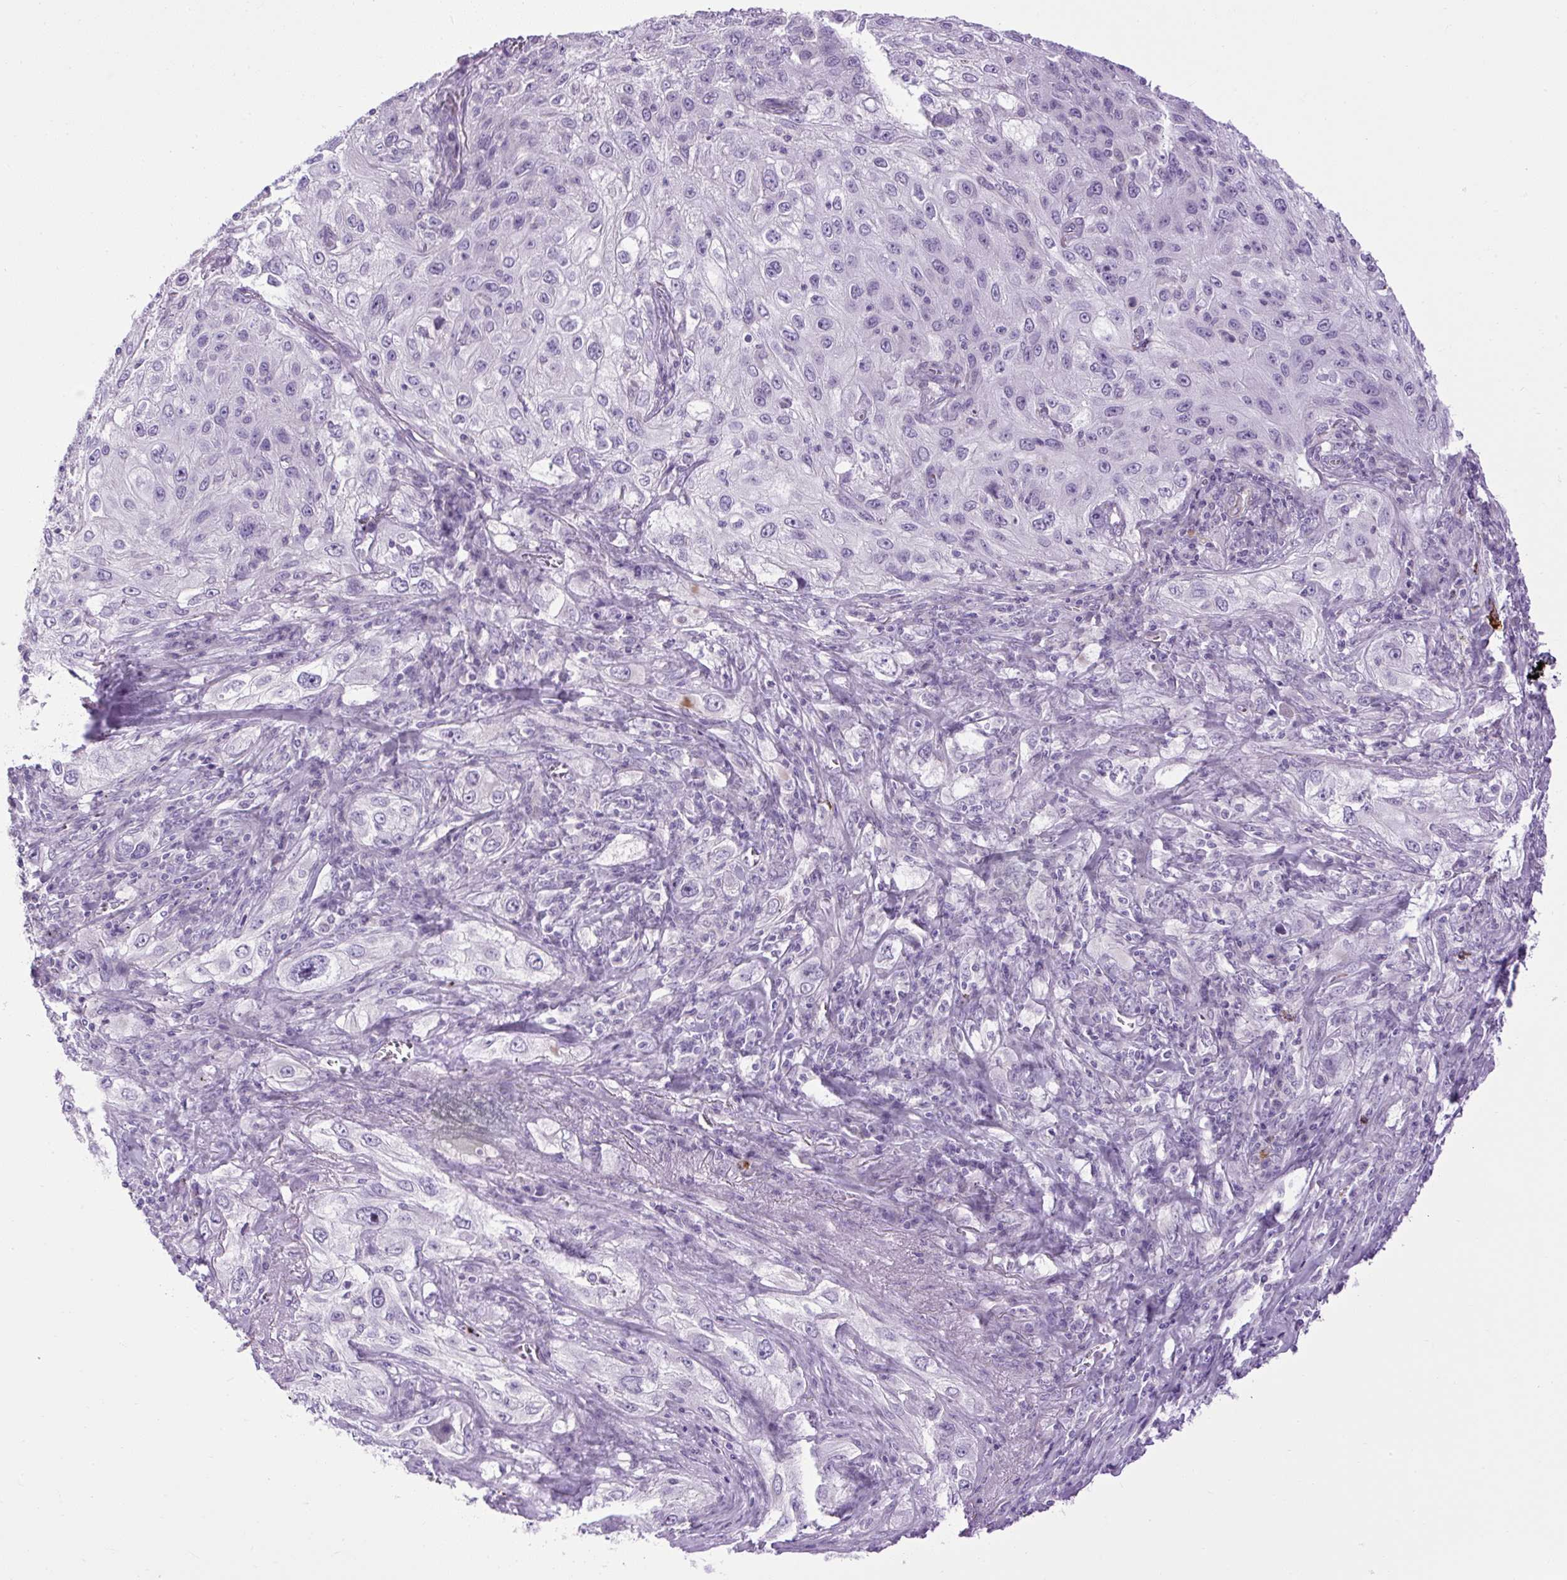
{"staining": {"intensity": "negative", "quantity": "none", "location": "none"}, "tissue": "lung cancer", "cell_type": "Tumor cells", "image_type": "cancer", "snomed": [{"axis": "morphology", "description": "Squamous cell carcinoma, NOS"}, {"axis": "topography", "description": "Lung"}], "caption": "High magnification brightfield microscopy of lung cancer stained with DAB (3,3'-diaminobenzidine) (brown) and counterstained with hematoxylin (blue): tumor cells show no significant positivity. (Brightfield microscopy of DAB (3,3'-diaminobenzidine) immunohistochemistry (IHC) at high magnification).", "gene": "VWA7", "patient": {"sex": "female", "age": 69}}